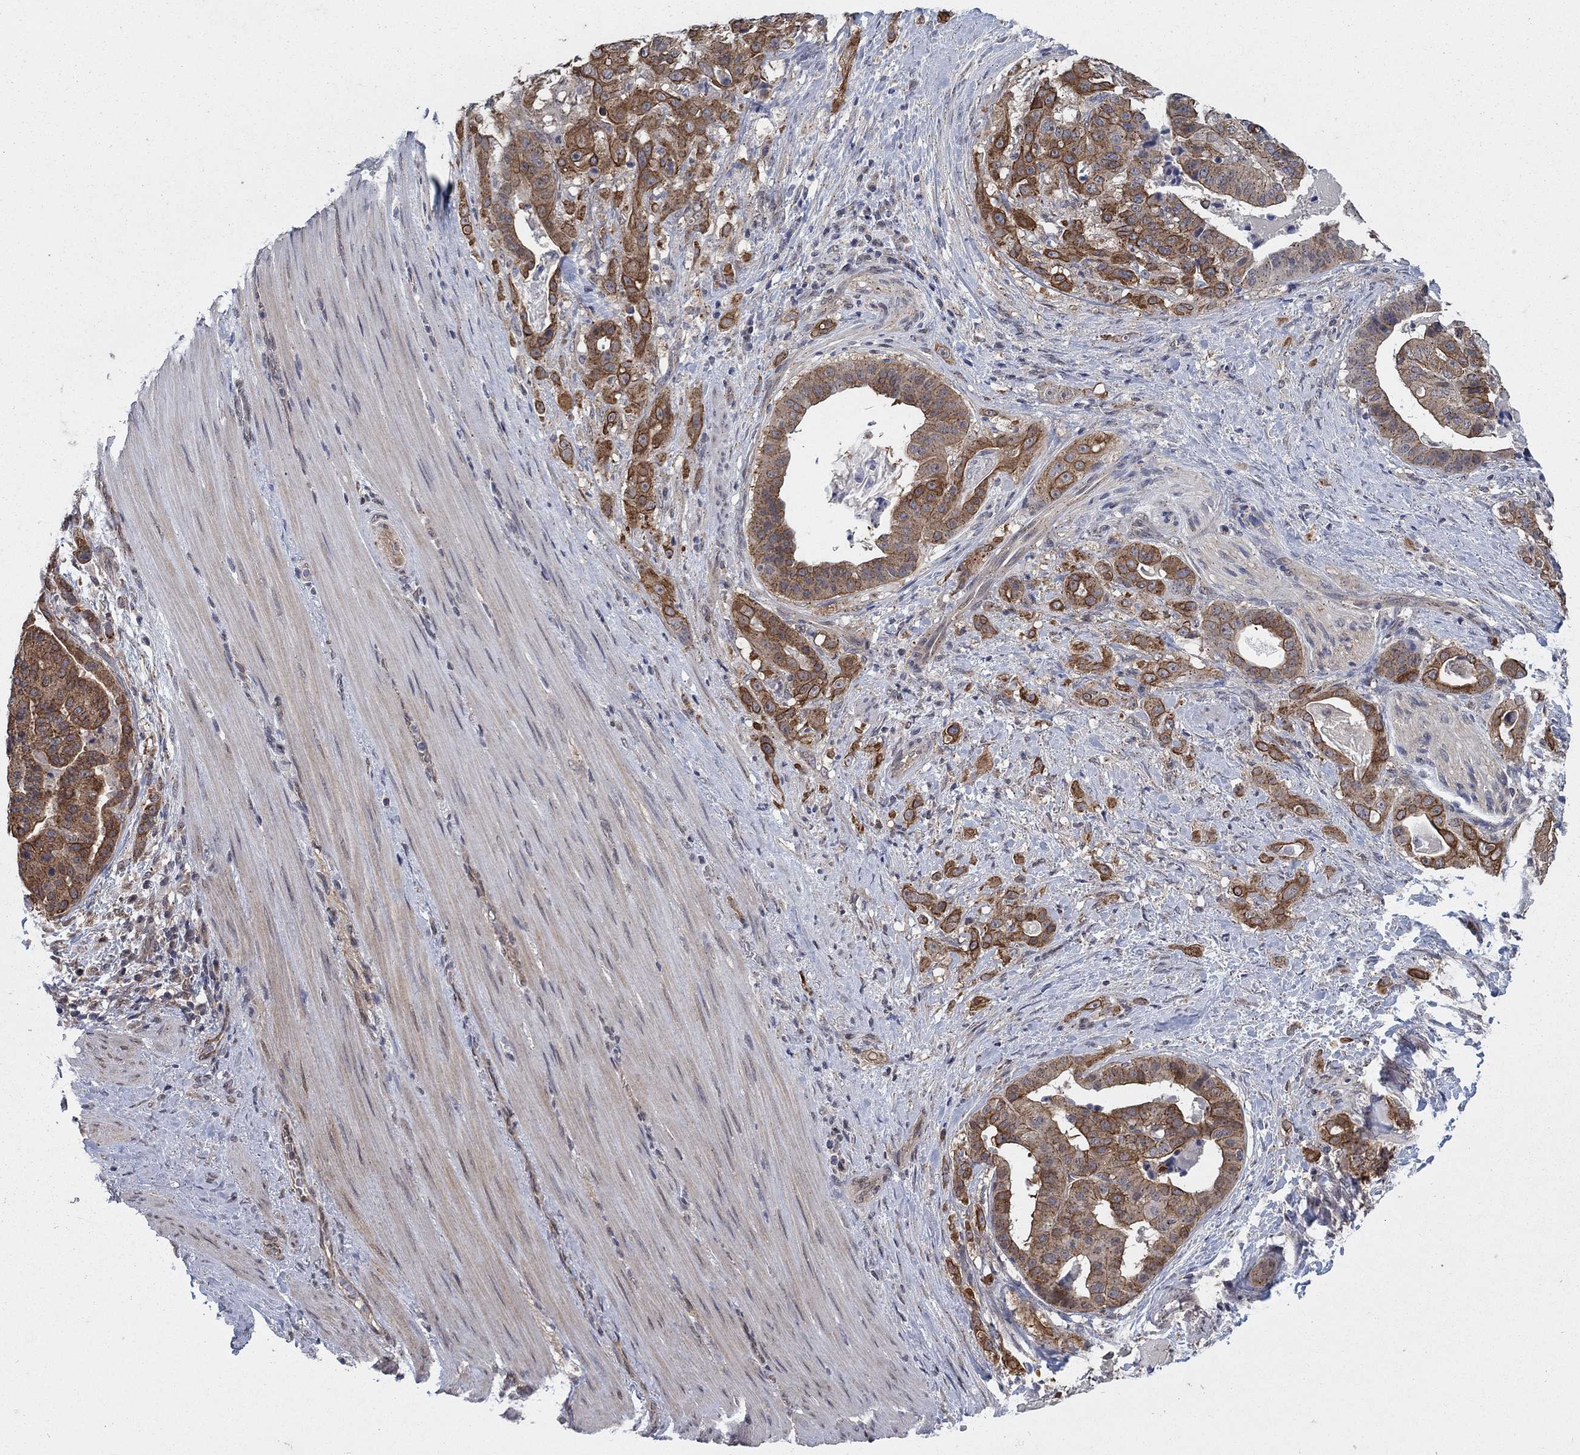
{"staining": {"intensity": "strong", "quantity": "25%-75%", "location": "cytoplasmic/membranous"}, "tissue": "stomach cancer", "cell_type": "Tumor cells", "image_type": "cancer", "snomed": [{"axis": "morphology", "description": "Adenocarcinoma, NOS"}, {"axis": "topography", "description": "Stomach"}], "caption": "Protein staining of stomach cancer (adenocarcinoma) tissue demonstrates strong cytoplasmic/membranous expression in approximately 25%-75% of tumor cells.", "gene": "SH3RF1", "patient": {"sex": "male", "age": 48}}